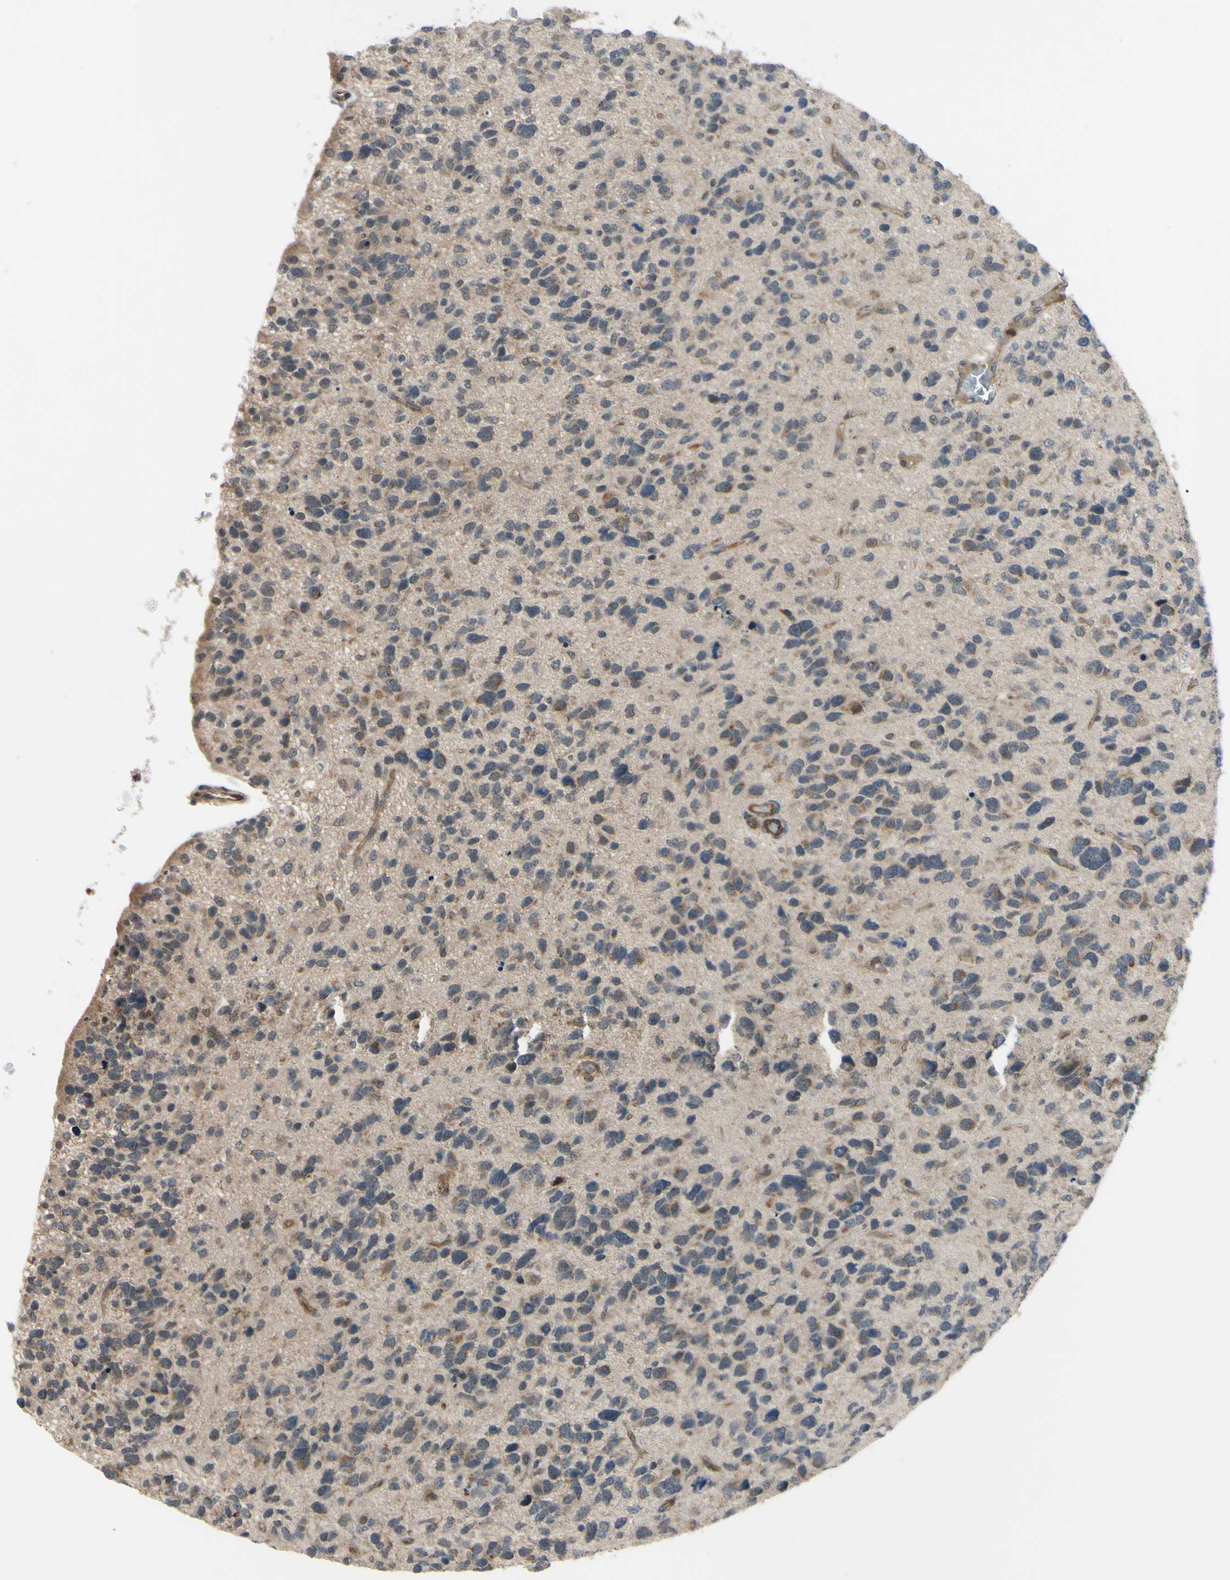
{"staining": {"intensity": "moderate", "quantity": "25%-75%", "location": "cytoplasmic/membranous"}, "tissue": "glioma", "cell_type": "Tumor cells", "image_type": "cancer", "snomed": [{"axis": "morphology", "description": "Glioma, malignant, High grade"}, {"axis": "topography", "description": "Brain"}], "caption": "Immunohistochemical staining of human glioma displays medium levels of moderate cytoplasmic/membranous staining in about 25%-75% of tumor cells. The protein of interest is stained brown, and the nuclei are stained in blue (DAB IHC with brightfield microscopy, high magnification).", "gene": "COMMD9", "patient": {"sex": "female", "age": 58}}